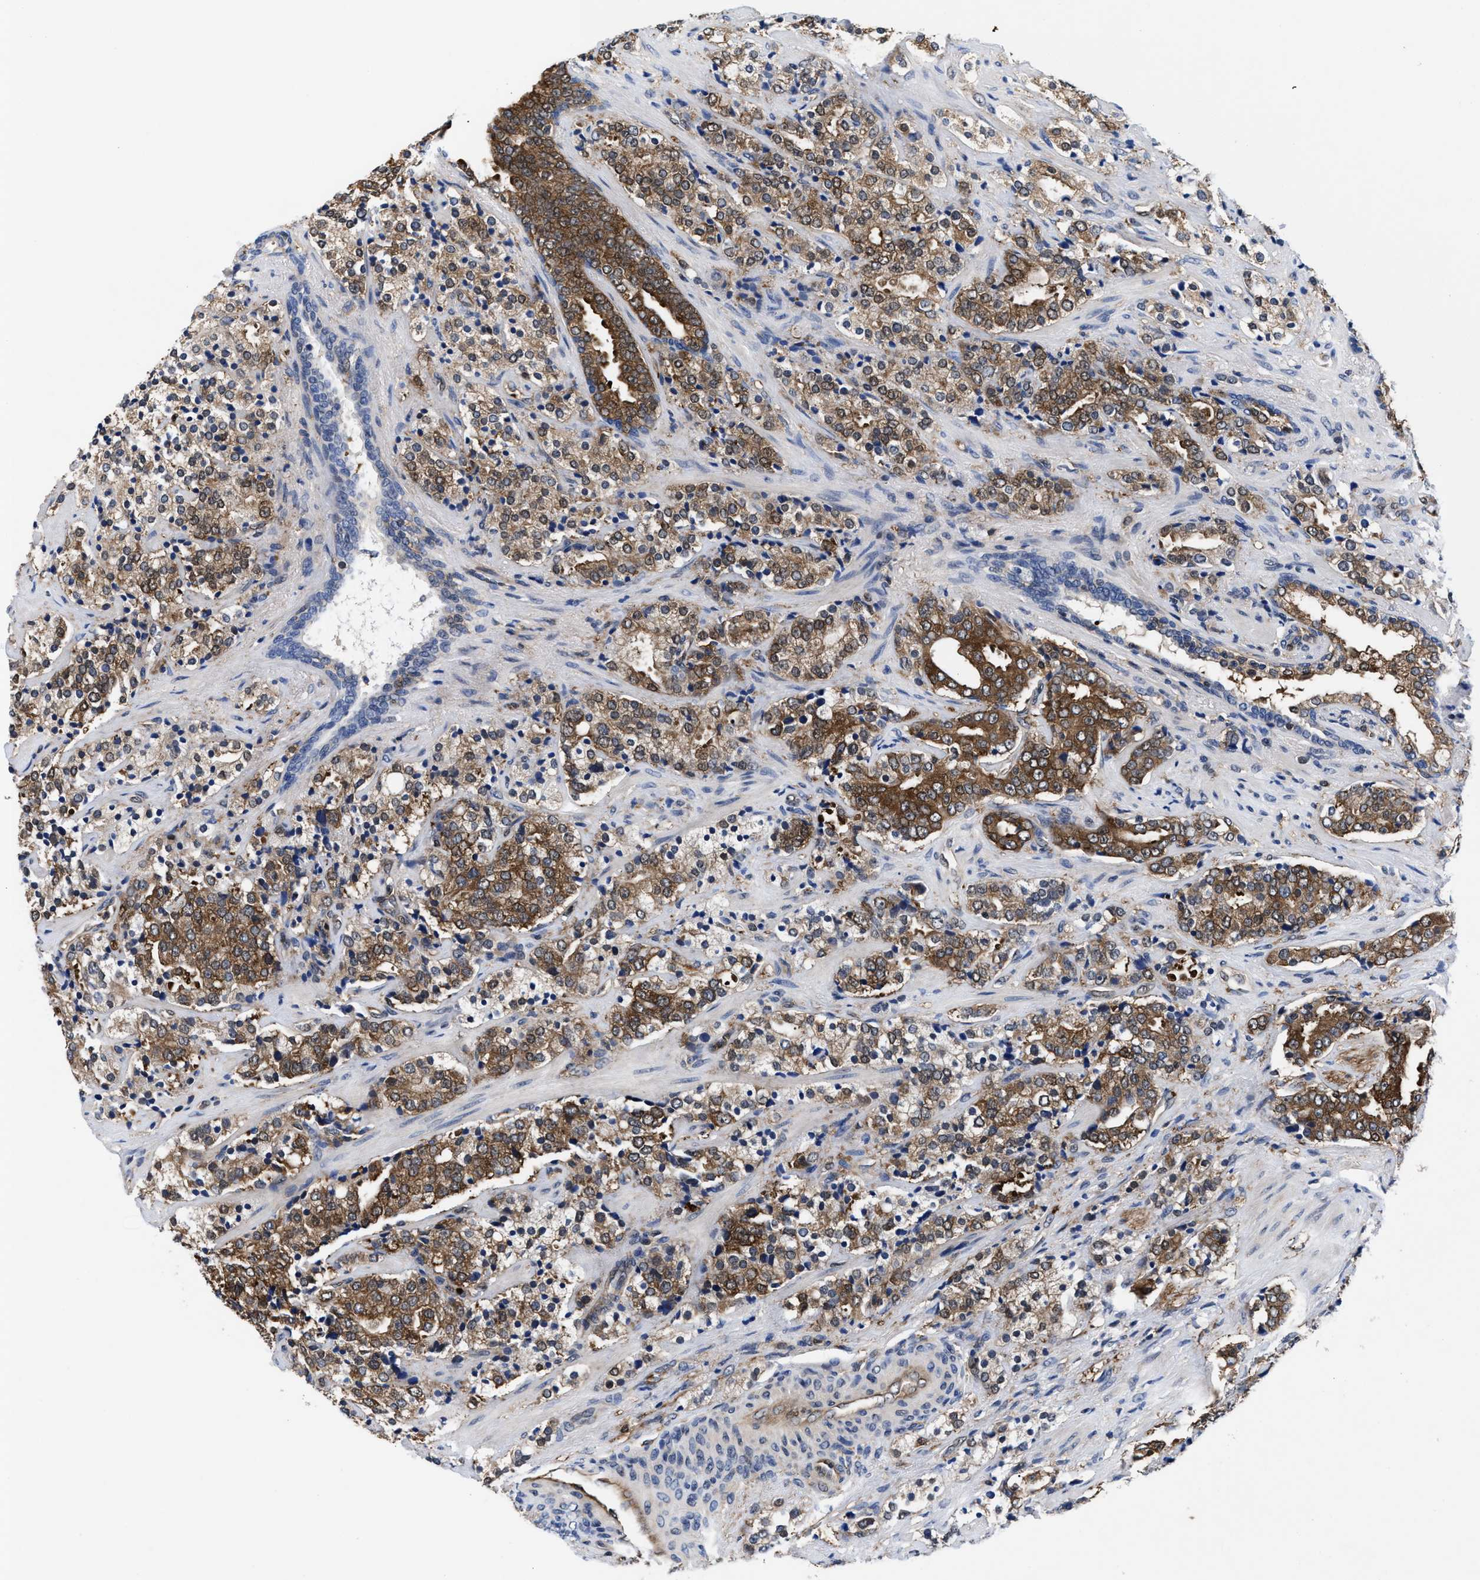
{"staining": {"intensity": "moderate", "quantity": ">75%", "location": "cytoplasmic/membranous"}, "tissue": "prostate cancer", "cell_type": "Tumor cells", "image_type": "cancer", "snomed": [{"axis": "morphology", "description": "Adenocarcinoma, High grade"}, {"axis": "topography", "description": "Prostate"}], "caption": "Immunohistochemistry (IHC) image of prostate cancer stained for a protein (brown), which reveals medium levels of moderate cytoplasmic/membranous staining in approximately >75% of tumor cells.", "gene": "ACLY", "patient": {"sex": "male", "age": 71}}